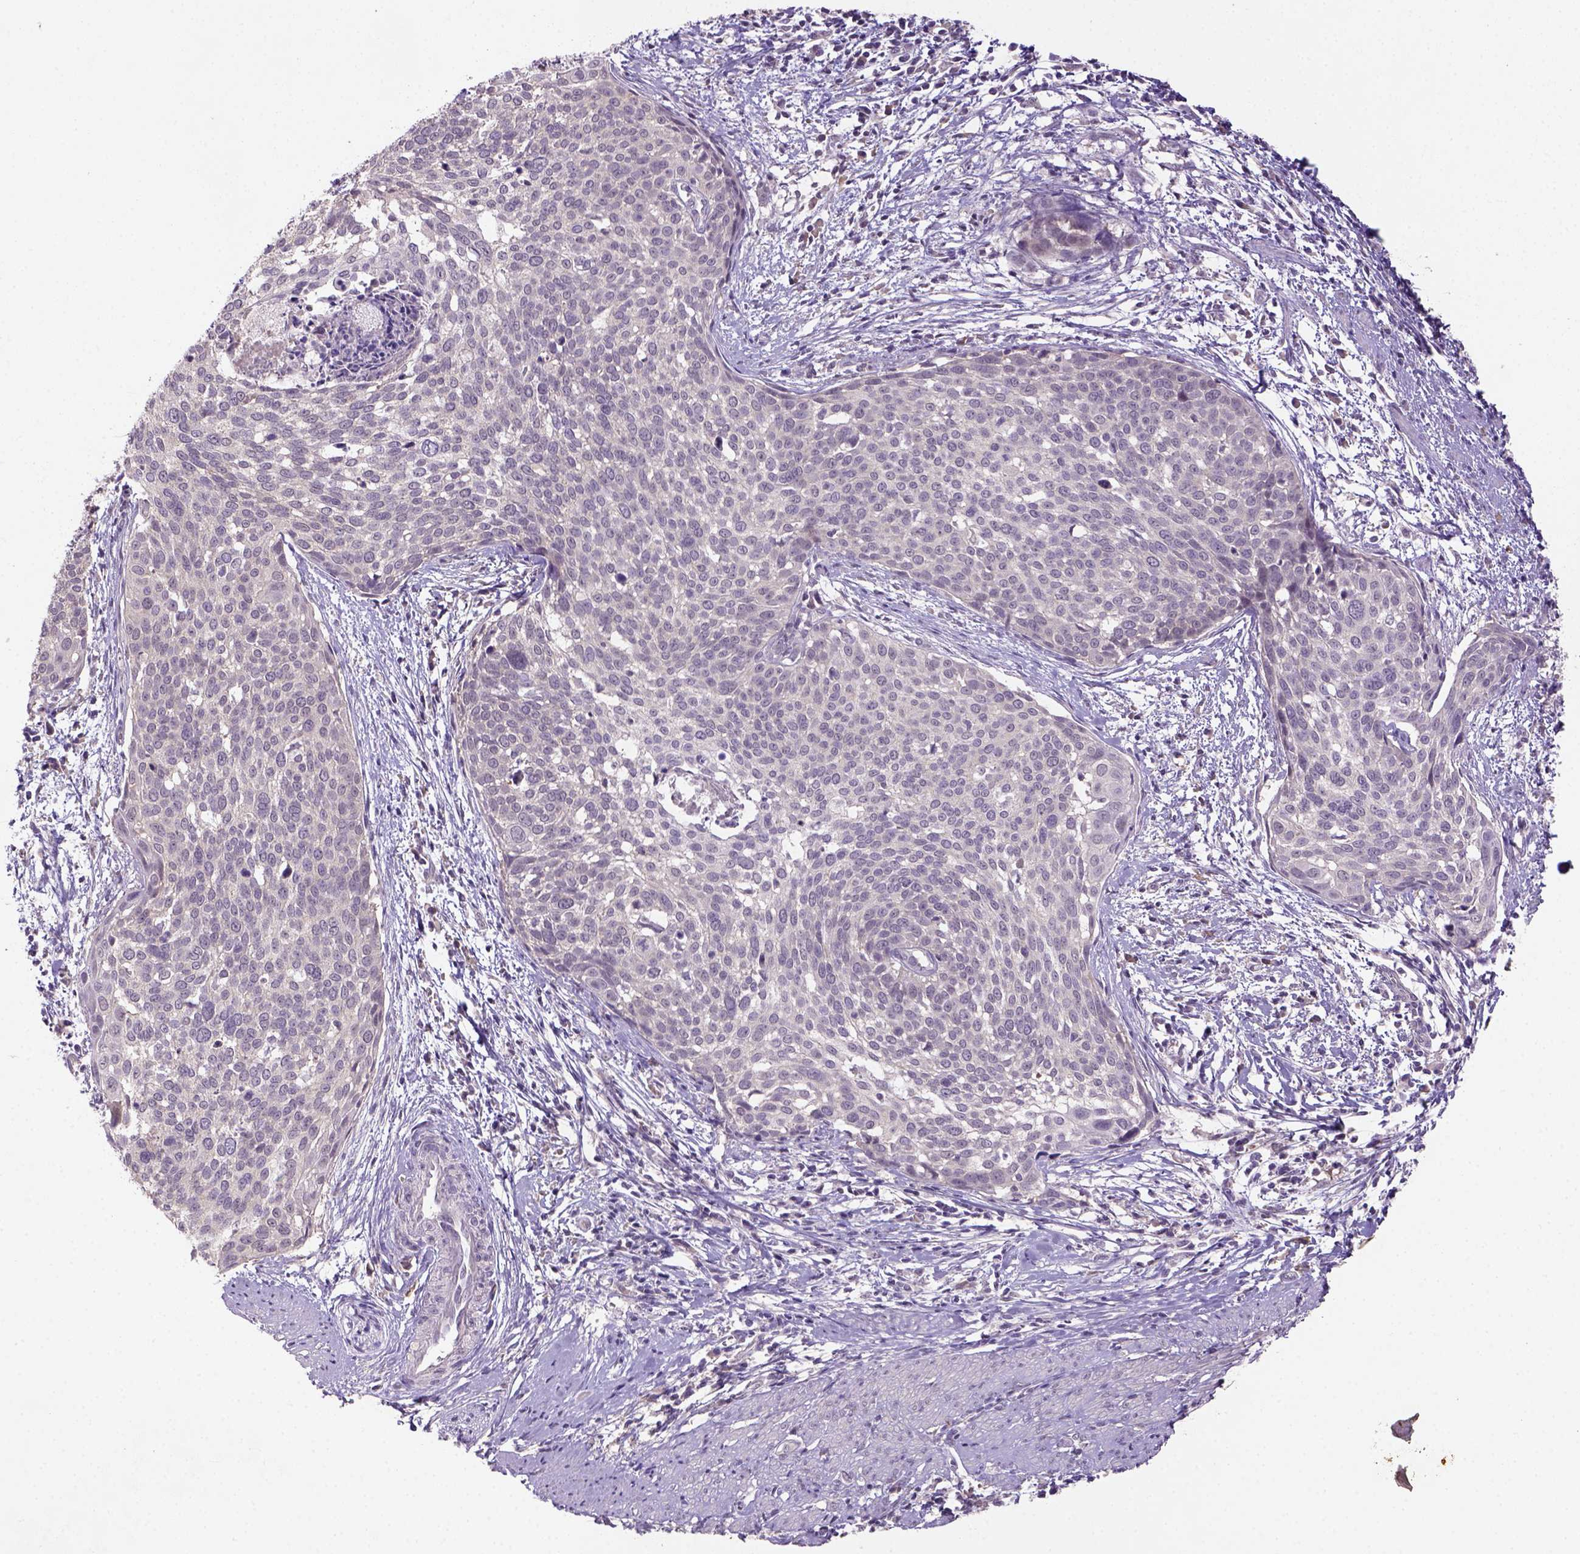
{"staining": {"intensity": "negative", "quantity": "none", "location": "none"}, "tissue": "cervical cancer", "cell_type": "Tumor cells", "image_type": "cancer", "snomed": [{"axis": "morphology", "description": "Squamous cell carcinoma, NOS"}, {"axis": "topography", "description": "Cervix"}], "caption": "This is an immunohistochemistry micrograph of cervical squamous cell carcinoma. There is no staining in tumor cells.", "gene": "NLGN2", "patient": {"sex": "female", "age": 39}}